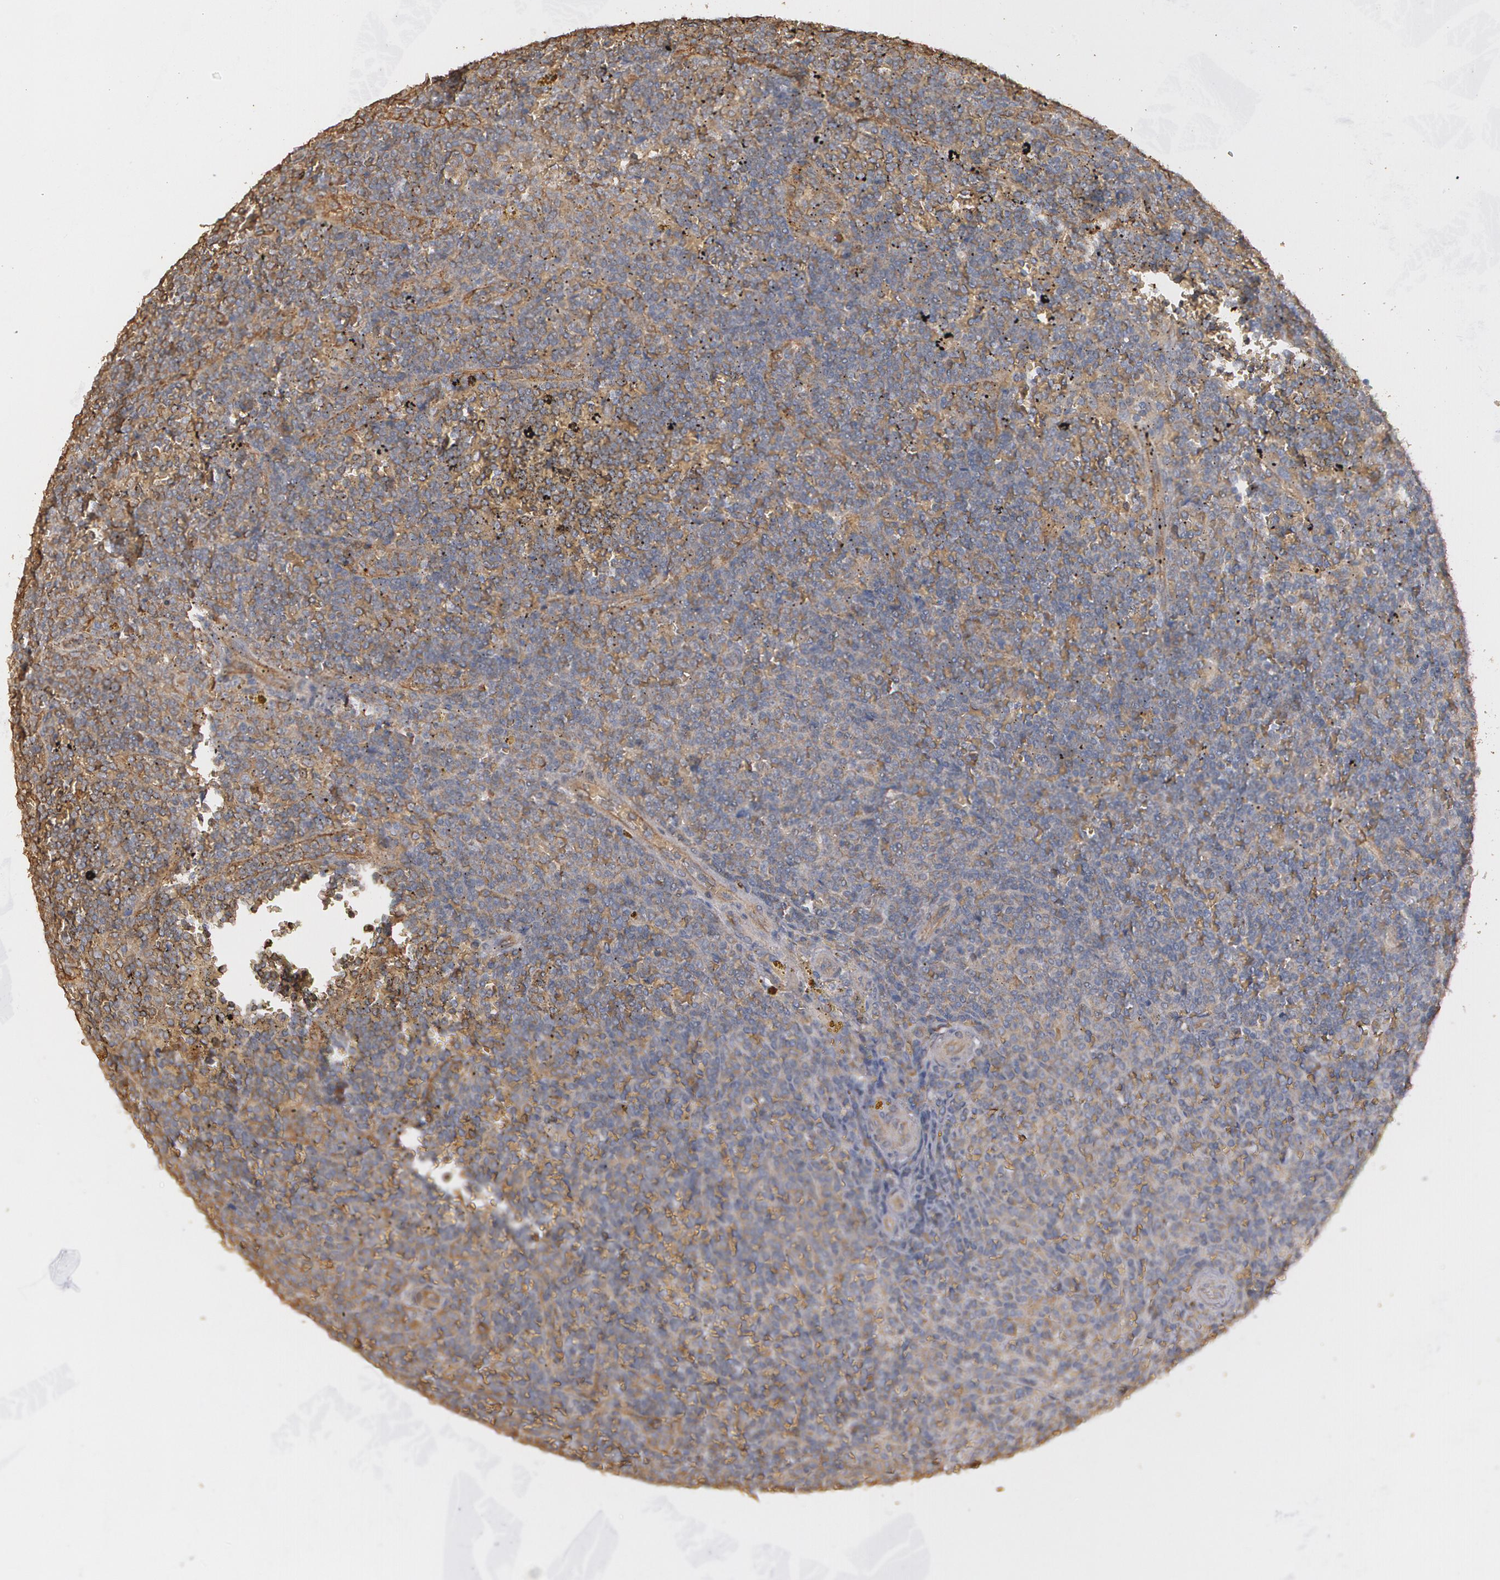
{"staining": {"intensity": "negative", "quantity": "none", "location": "none"}, "tissue": "lymphoma", "cell_type": "Tumor cells", "image_type": "cancer", "snomed": [{"axis": "morphology", "description": "Malignant lymphoma, non-Hodgkin's type, Low grade"}, {"axis": "topography", "description": "Spleen"}], "caption": "Lymphoma was stained to show a protein in brown. There is no significant staining in tumor cells.", "gene": "PON1", "patient": {"sex": "male", "age": 80}}